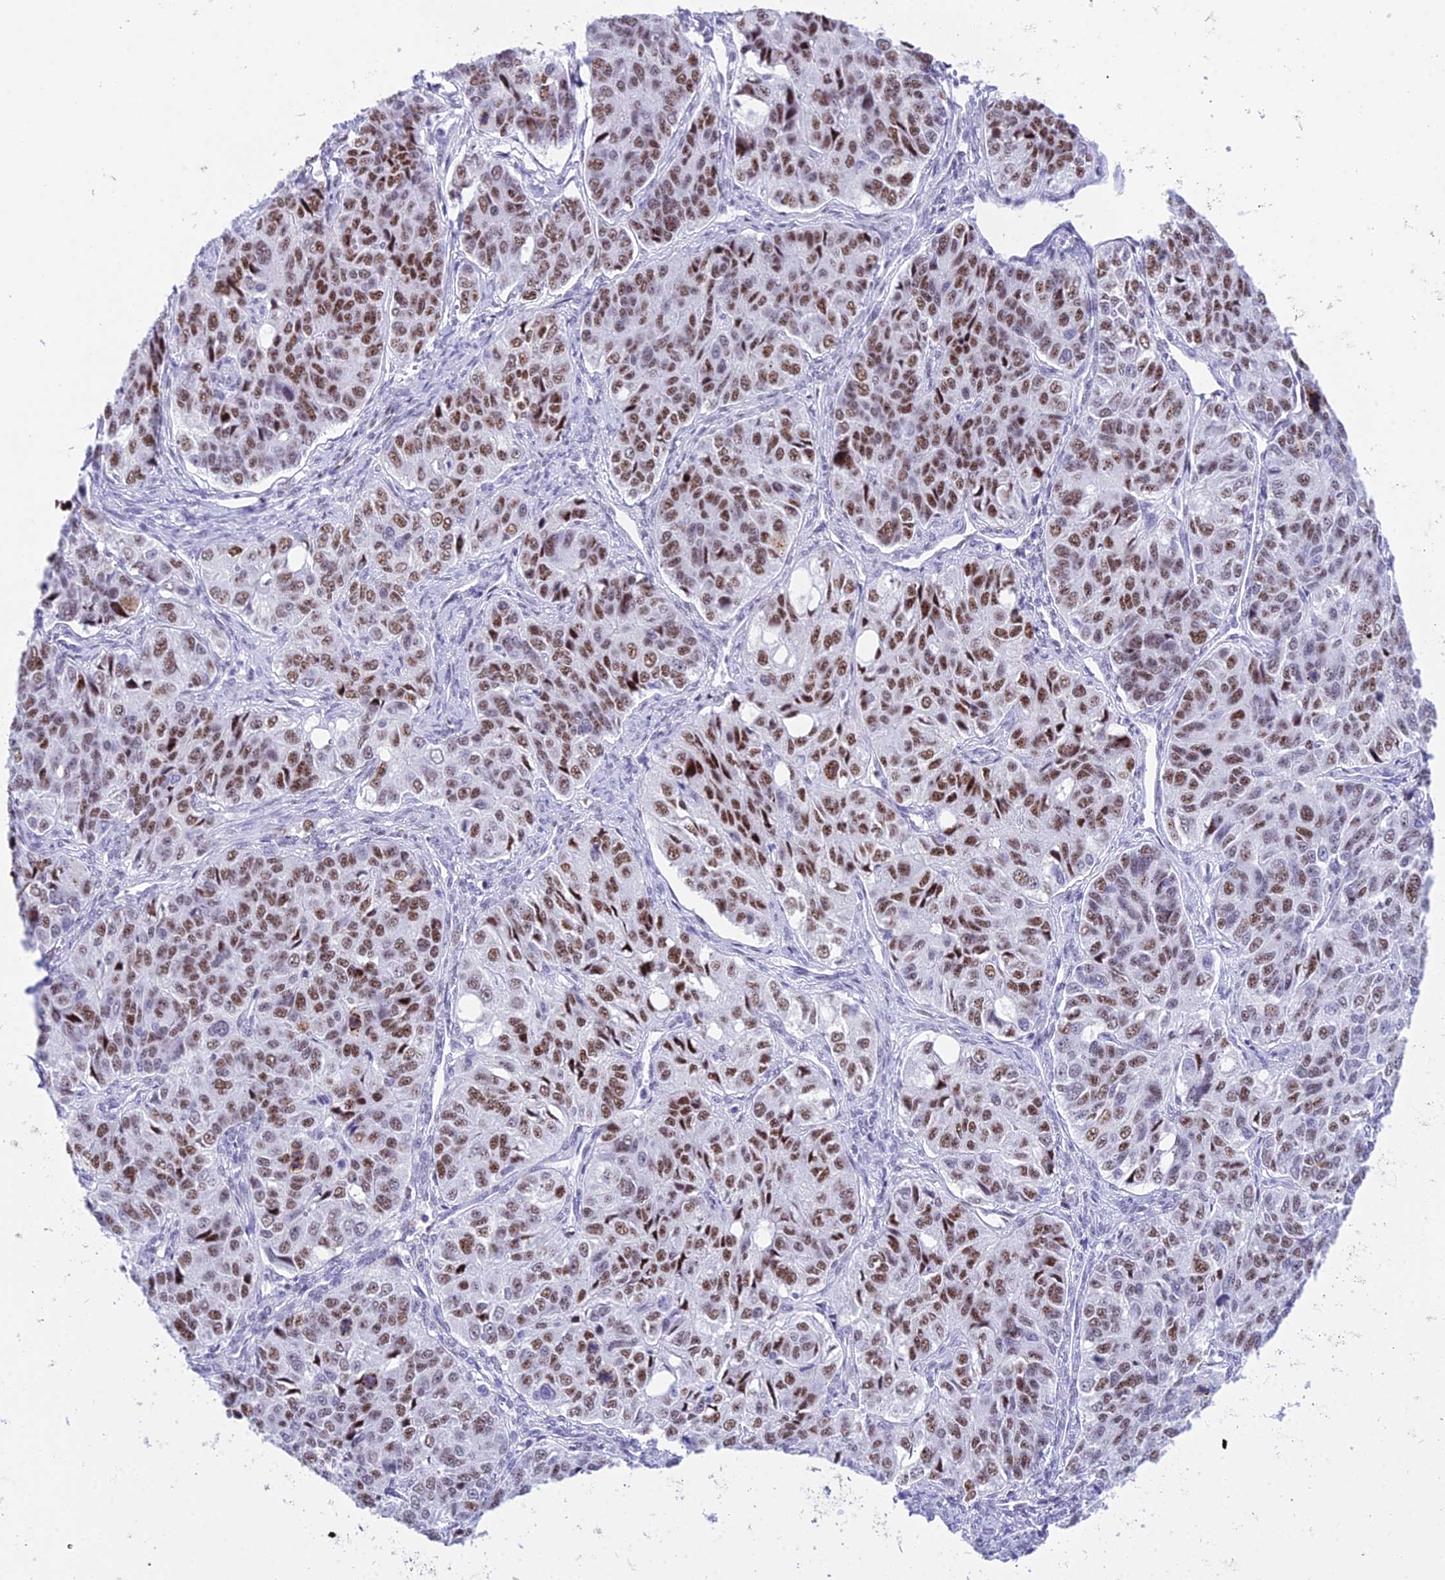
{"staining": {"intensity": "moderate", "quantity": "25%-75%", "location": "nuclear"}, "tissue": "ovarian cancer", "cell_type": "Tumor cells", "image_type": "cancer", "snomed": [{"axis": "morphology", "description": "Carcinoma, endometroid"}, {"axis": "topography", "description": "Ovary"}], "caption": "A micrograph of human ovarian cancer (endometroid carcinoma) stained for a protein shows moderate nuclear brown staining in tumor cells. Using DAB (3,3'-diaminobenzidine) (brown) and hematoxylin (blue) stains, captured at high magnification using brightfield microscopy.", "gene": "RNPS1", "patient": {"sex": "female", "age": 51}}